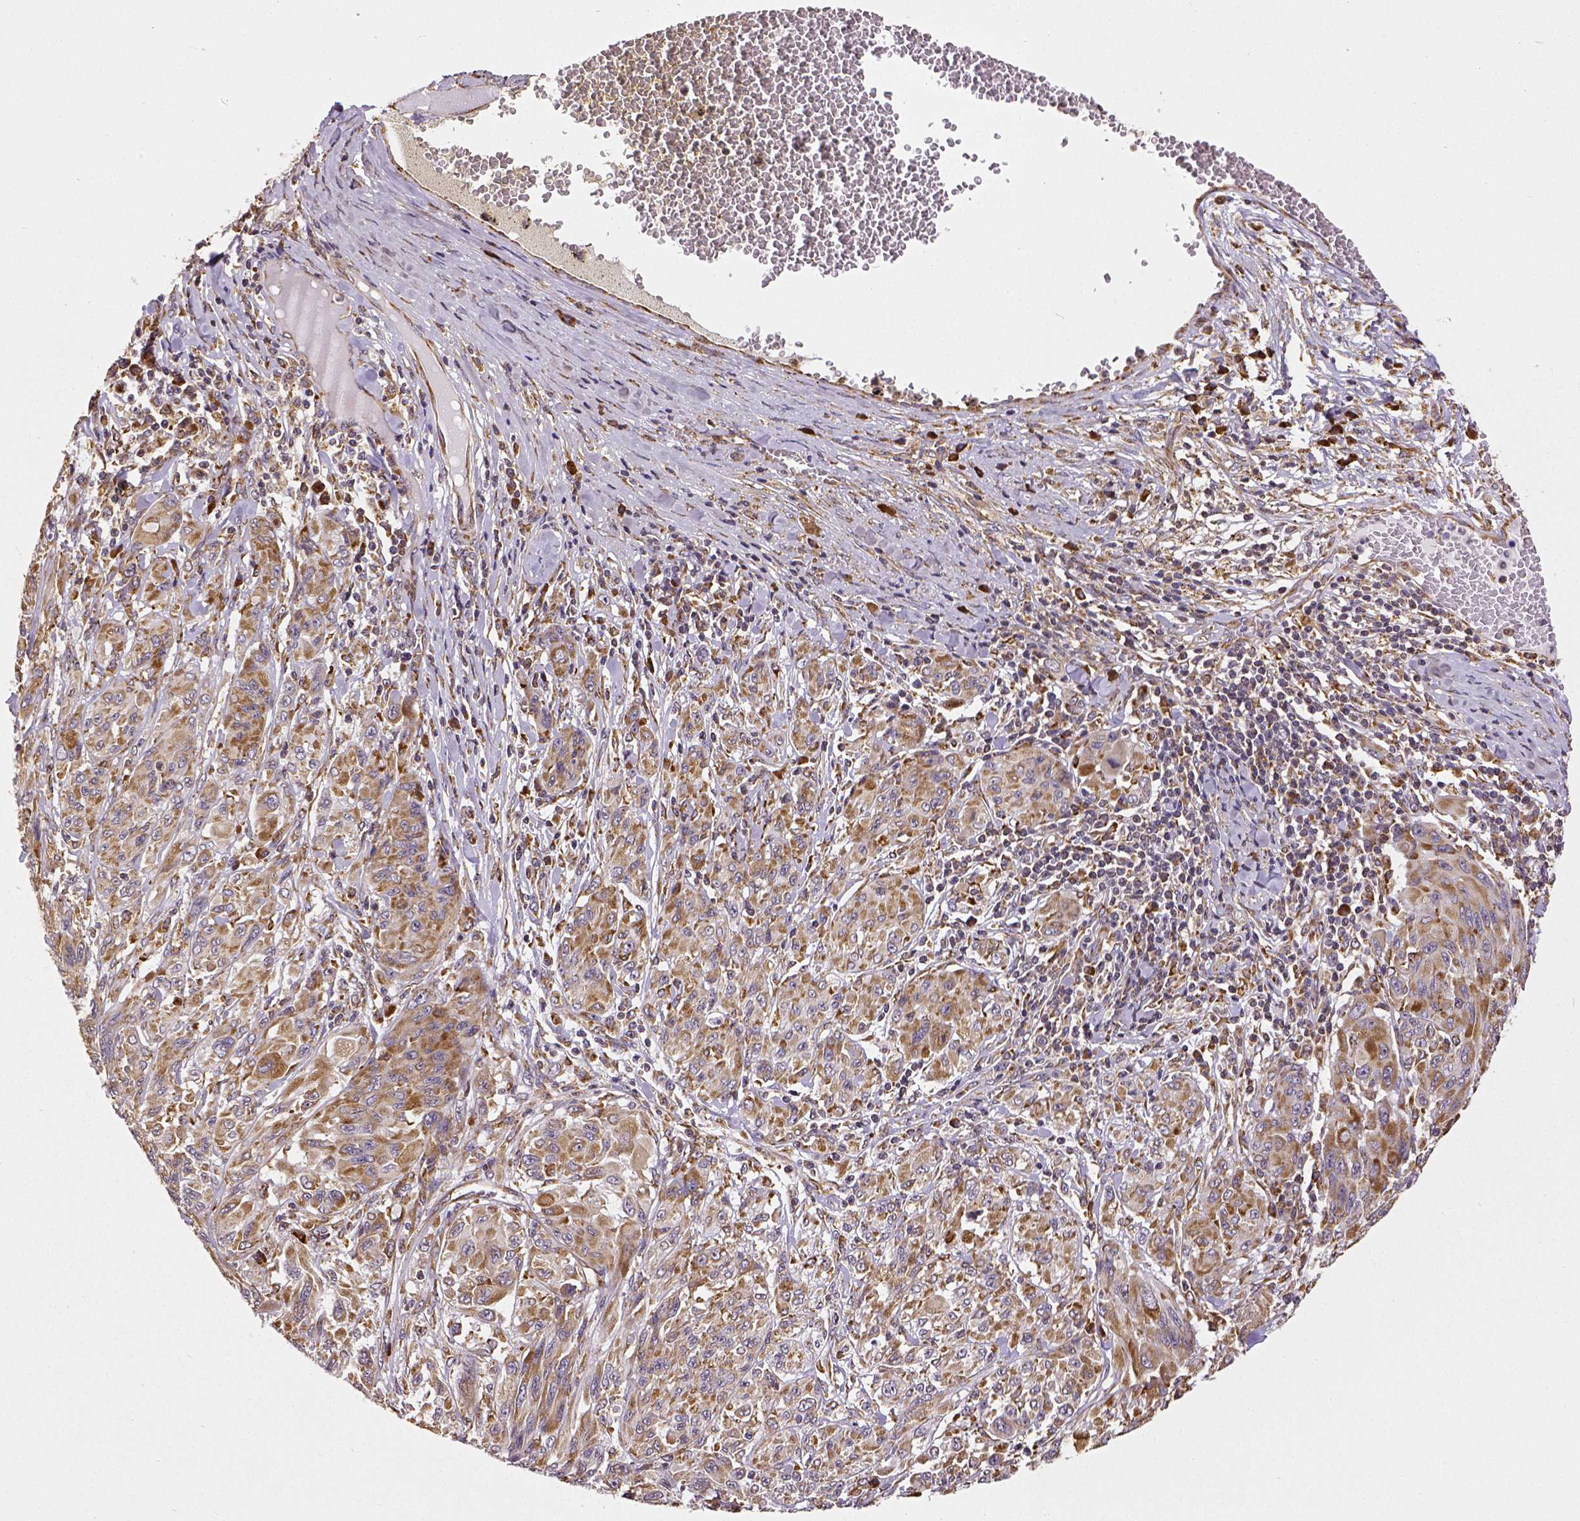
{"staining": {"intensity": "moderate", "quantity": ">75%", "location": "cytoplasmic/membranous"}, "tissue": "melanoma", "cell_type": "Tumor cells", "image_type": "cancer", "snomed": [{"axis": "morphology", "description": "Malignant melanoma, NOS"}, {"axis": "topography", "description": "Skin"}], "caption": "Immunohistochemical staining of malignant melanoma demonstrates moderate cytoplasmic/membranous protein expression in approximately >75% of tumor cells.", "gene": "MTDH", "patient": {"sex": "female", "age": 91}}